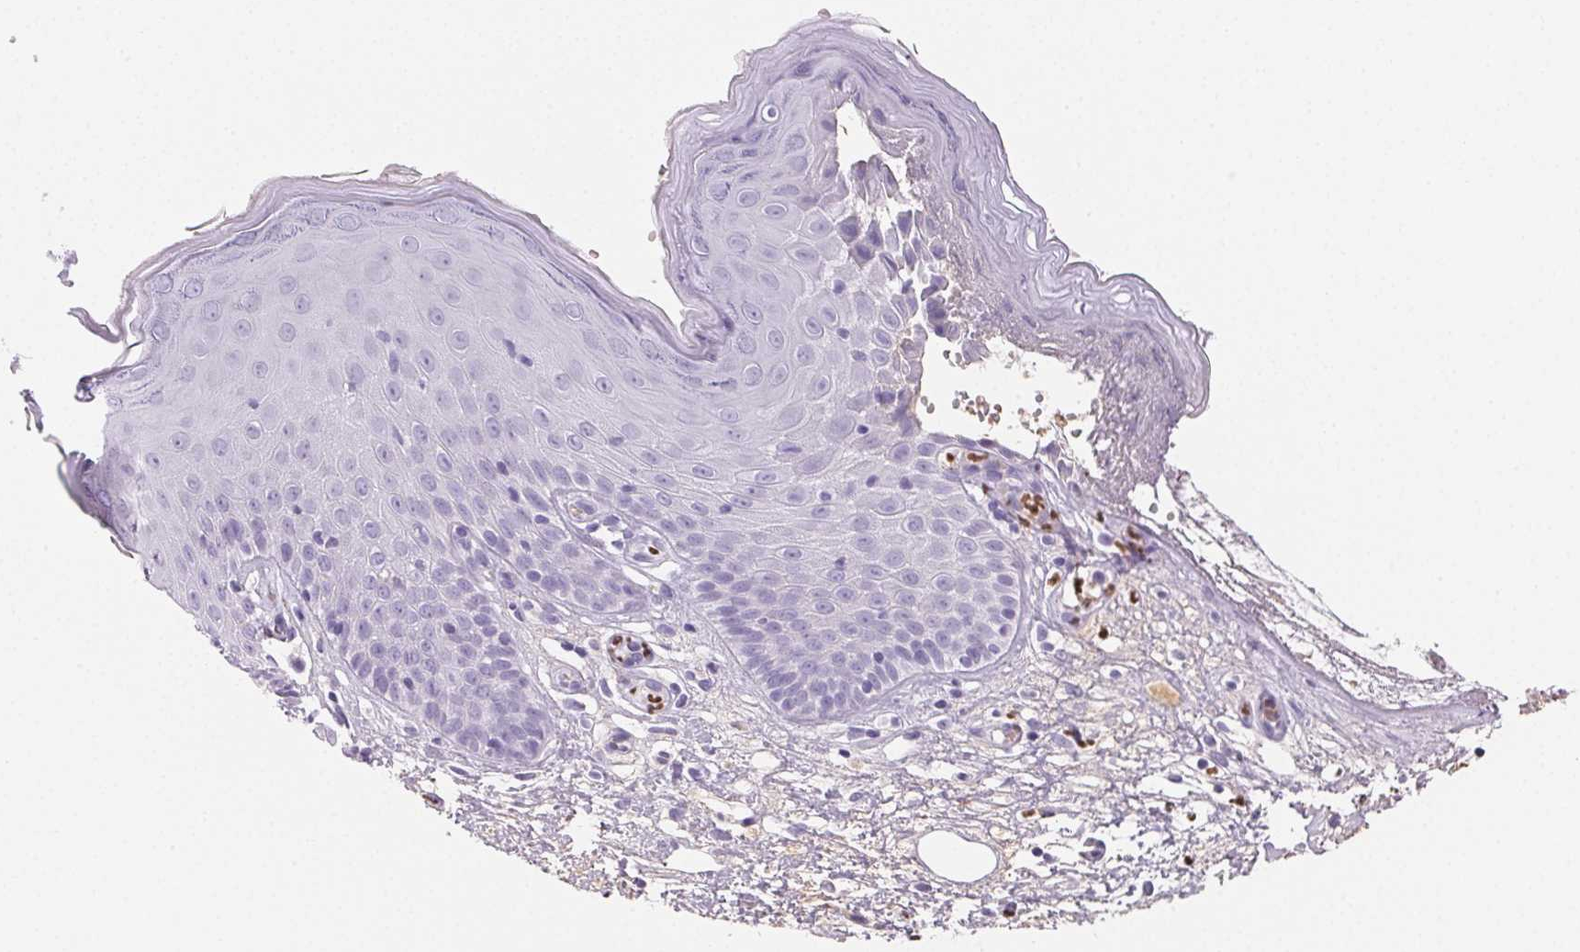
{"staining": {"intensity": "moderate", "quantity": "<25%", "location": "cytoplasmic/membranous"}, "tissue": "skin", "cell_type": "Epidermal cells", "image_type": "normal", "snomed": [{"axis": "morphology", "description": "Normal tissue, NOS"}, {"axis": "topography", "description": "Vulva"}], "caption": "There is low levels of moderate cytoplasmic/membranous positivity in epidermal cells of benign skin, as demonstrated by immunohistochemical staining (brown color).", "gene": "PADI4", "patient": {"sex": "female", "age": 68}}